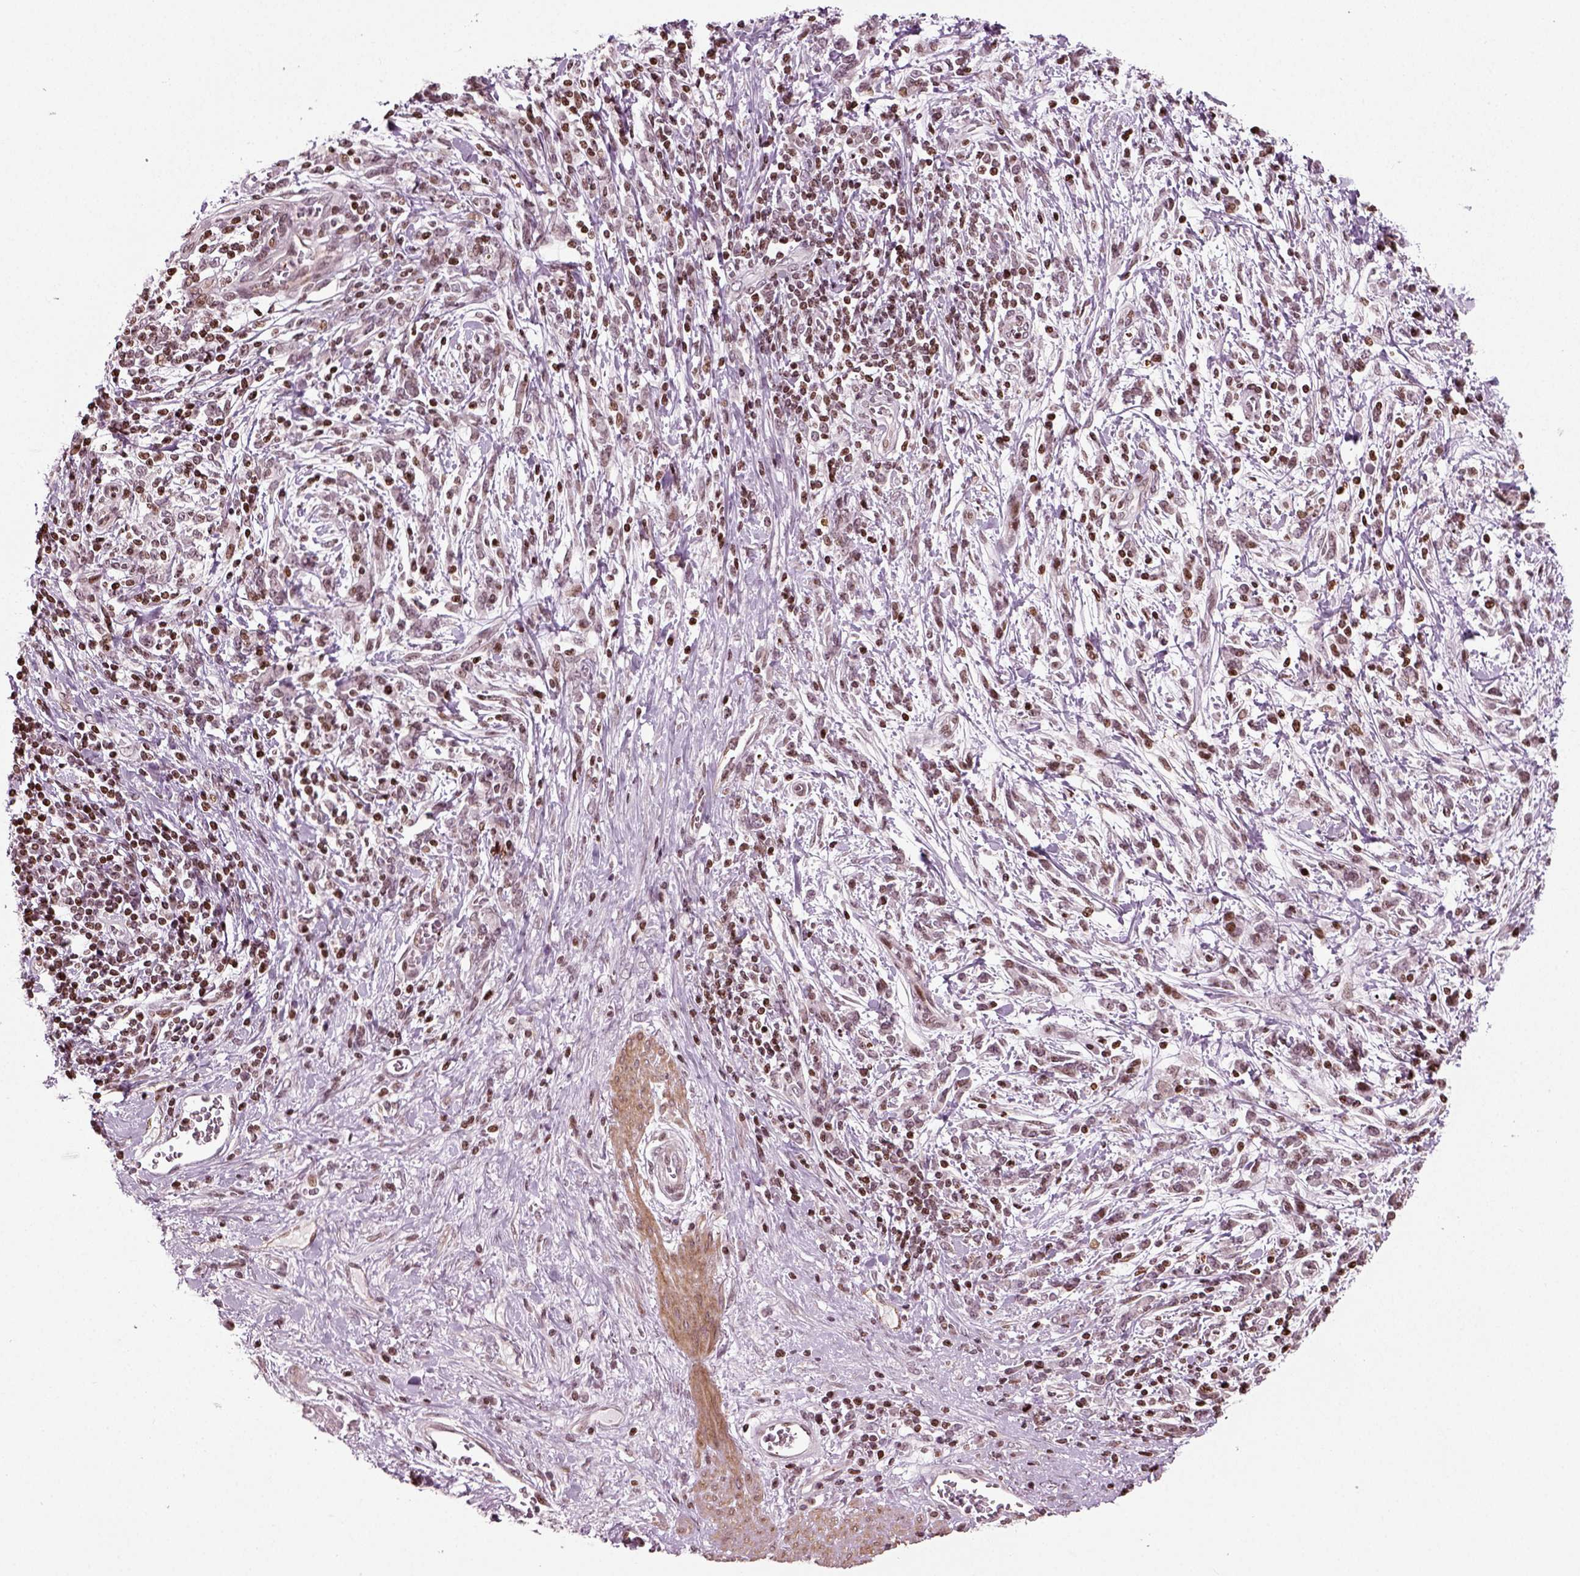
{"staining": {"intensity": "negative", "quantity": "none", "location": "none"}, "tissue": "stomach cancer", "cell_type": "Tumor cells", "image_type": "cancer", "snomed": [{"axis": "morphology", "description": "Adenocarcinoma, NOS"}, {"axis": "topography", "description": "Stomach"}], "caption": "Stomach adenocarcinoma was stained to show a protein in brown. There is no significant staining in tumor cells.", "gene": "HEYL", "patient": {"sex": "female", "age": 57}}